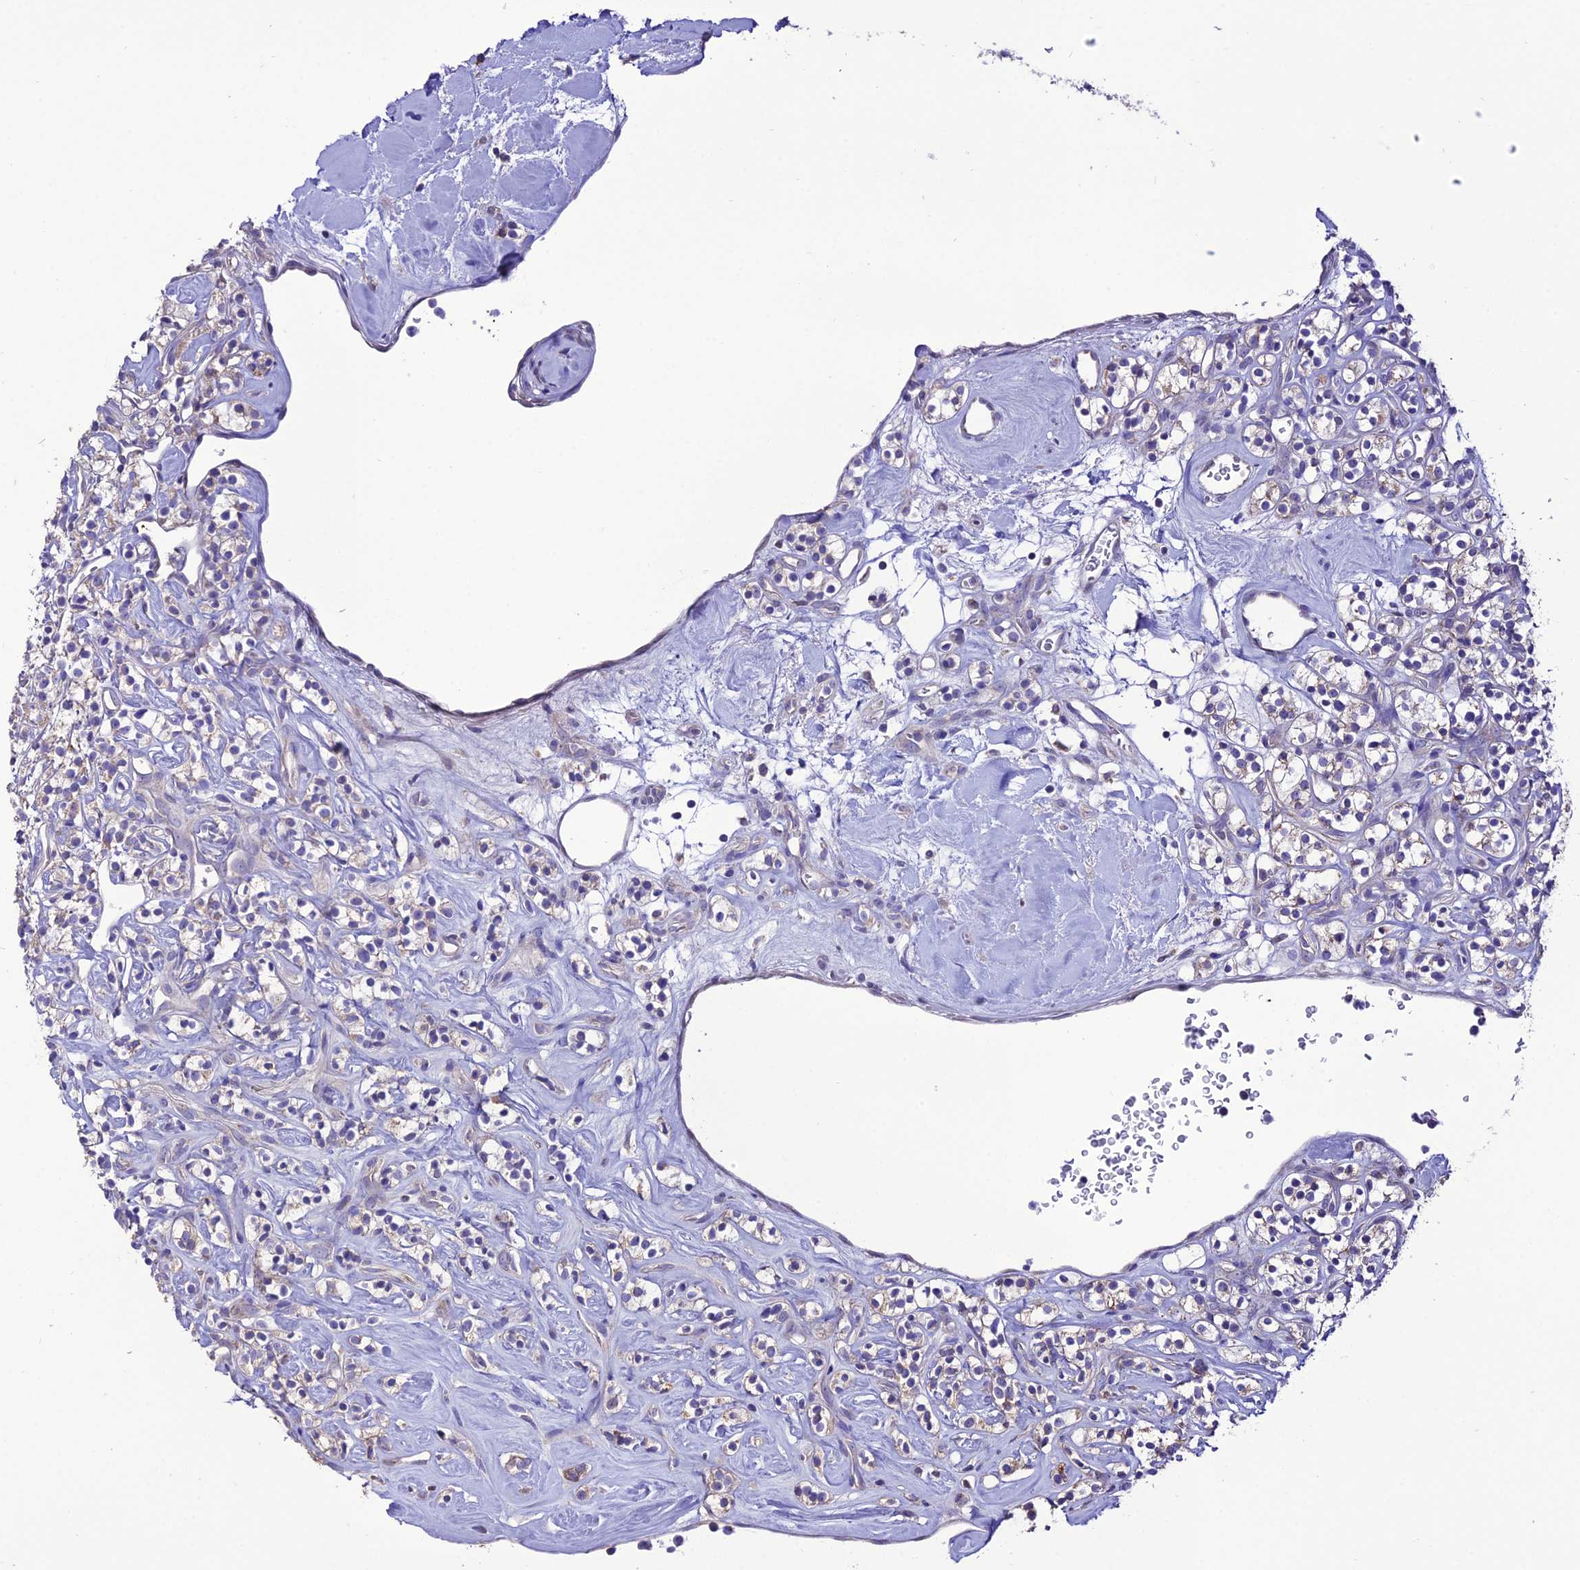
{"staining": {"intensity": "weak", "quantity": "<25%", "location": "cytoplasmic/membranous"}, "tissue": "renal cancer", "cell_type": "Tumor cells", "image_type": "cancer", "snomed": [{"axis": "morphology", "description": "Adenocarcinoma, NOS"}, {"axis": "topography", "description": "Kidney"}], "caption": "The image reveals no significant positivity in tumor cells of renal adenocarcinoma. The staining is performed using DAB brown chromogen with nuclei counter-stained in using hematoxylin.", "gene": "HOGA1", "patient": {"sex": "male", "age": 77}}